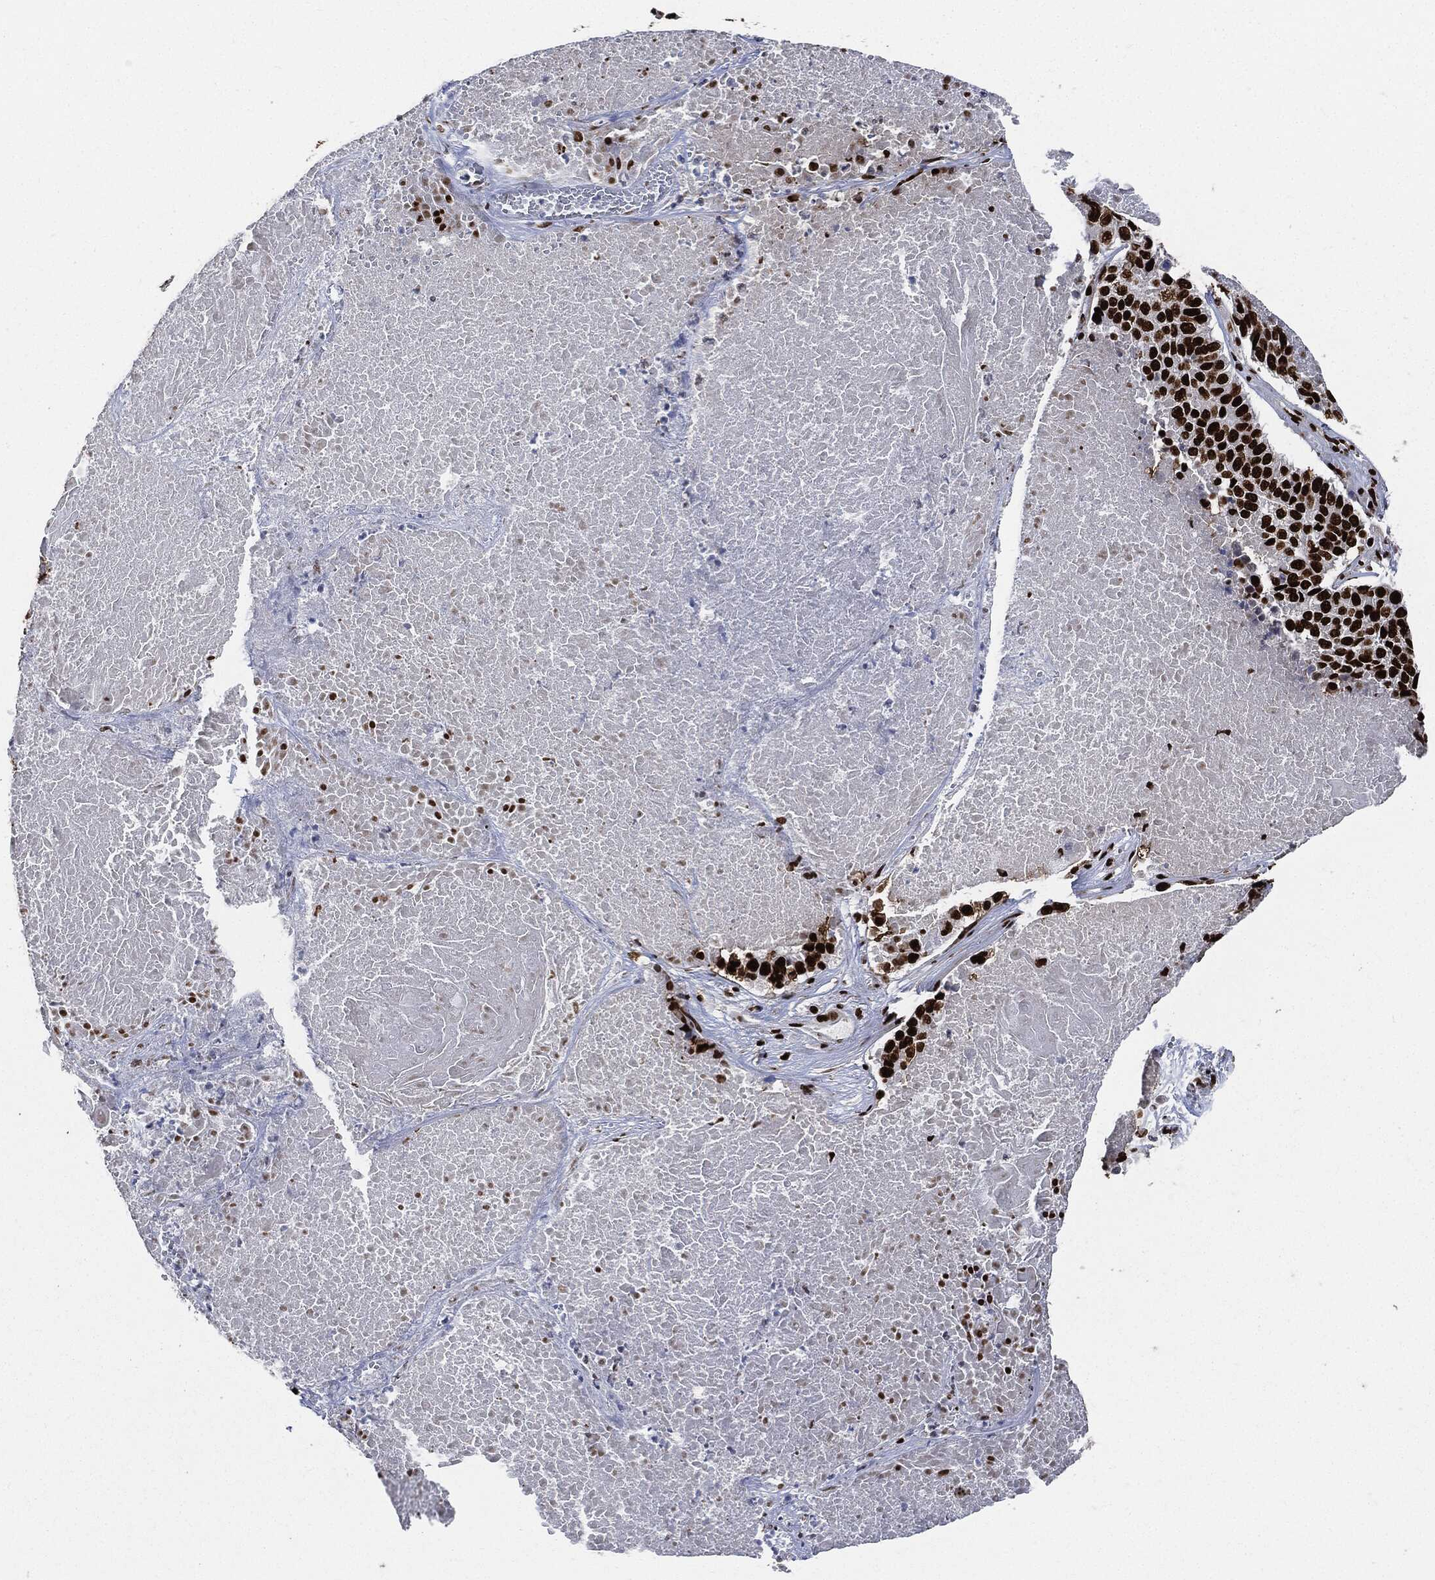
{"staining": {"intensity": "strong", "quantity": ">75%", "location": "nuclear"}, "tissue": "lung cancer", "cell_type": "Tumor cells", "image_type": "cancer", "snomed": [{"axis": "morphology", "description": "Squamous cell carcinoma, NOS"}, {"axis": "topography", "description": "Lung"}], "caption": "Lung cancer (squamous cell carcinoma) was stained to show a protein in brown. There is high levels of strong nuclear staining in approximately >75% of tumor cells. The staining was performed using DAB, with brown indicating positive protein expression. Nuclei are stained blue with hematoxylin.", "gene": "RECQL", "patient": {"sex": "male", "age": 64}}